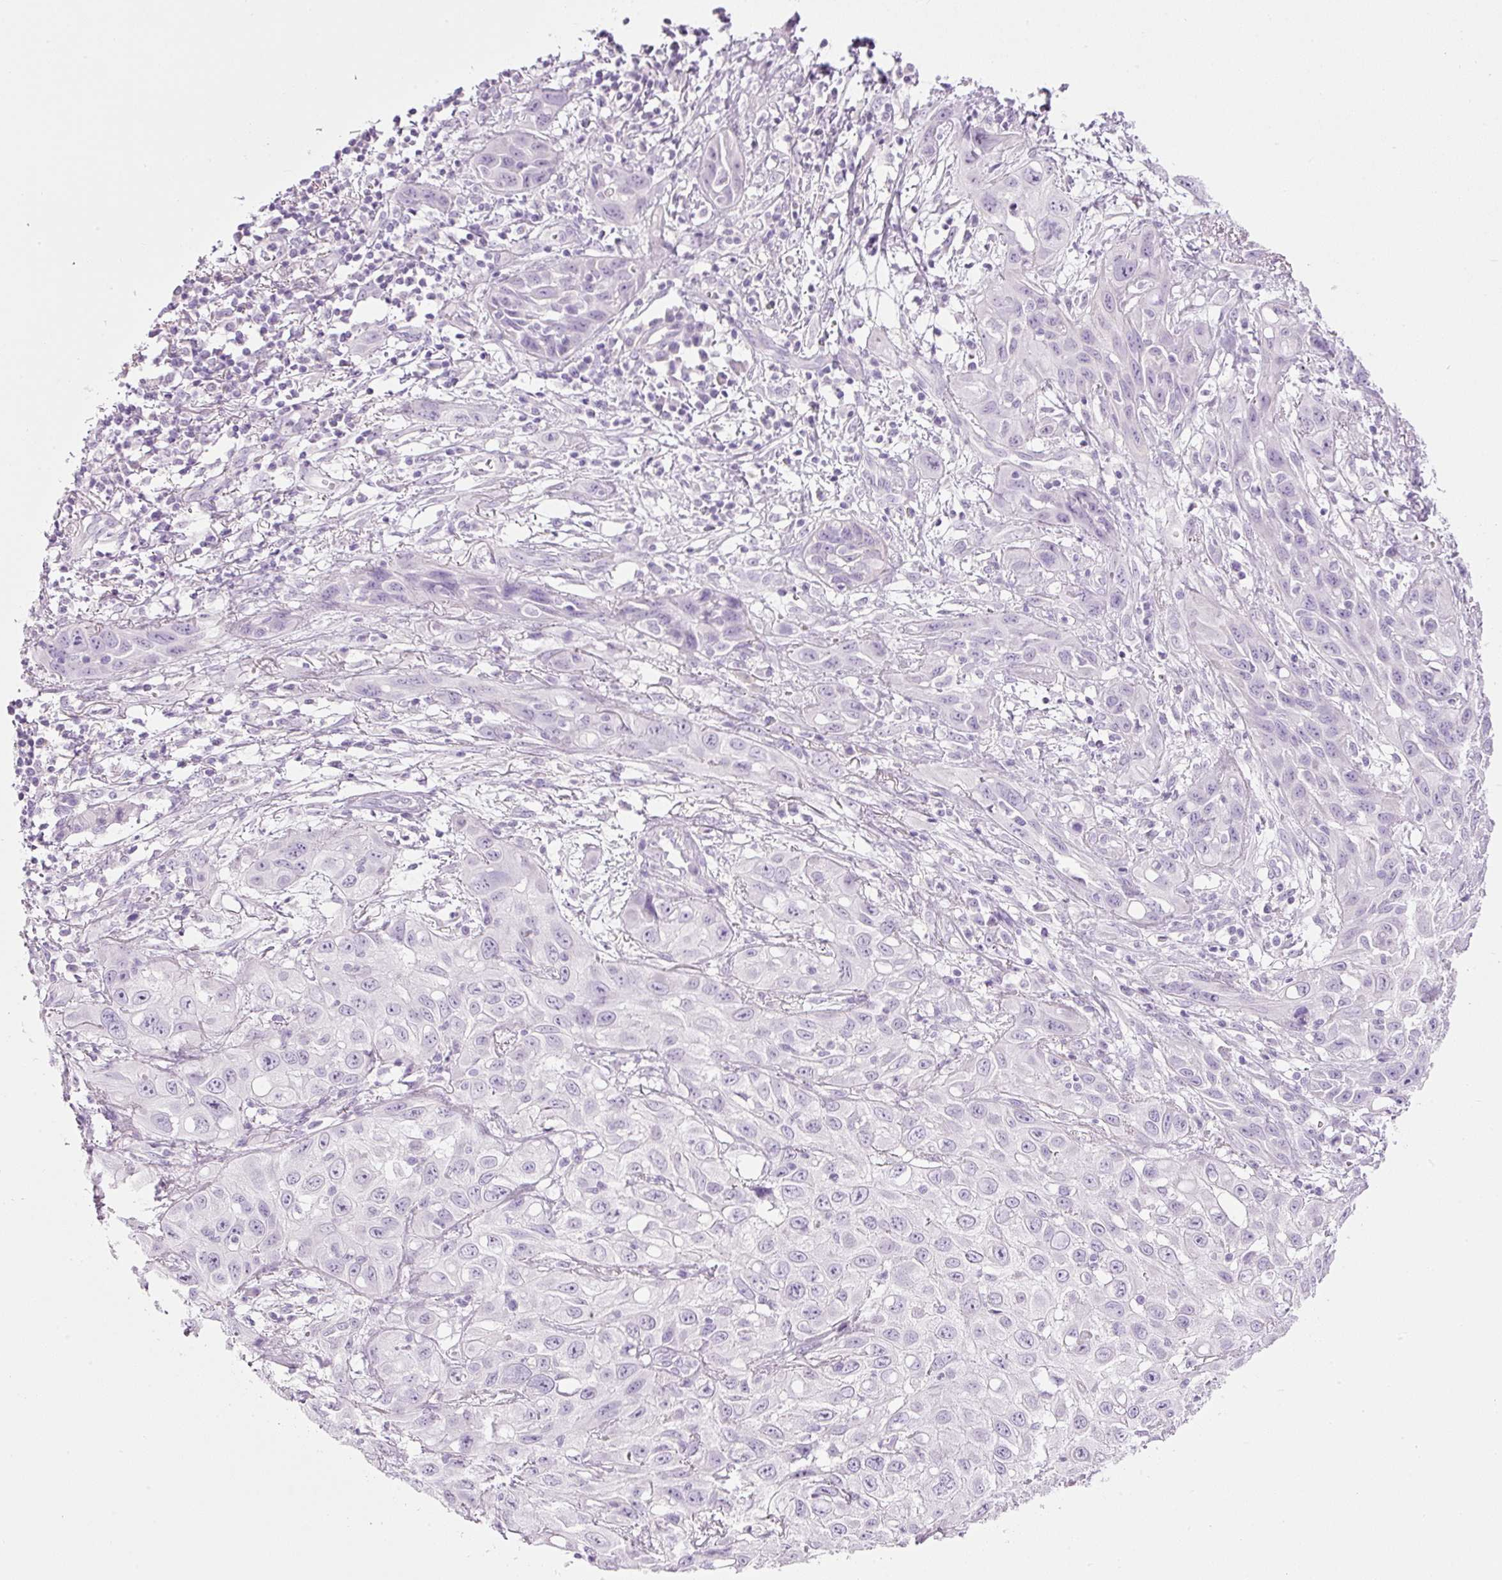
{"staining": {"intensity": "negative", "quantity": "none", "location": "none"}, "tissue": "skin cancer", "cell_type": "Tumor cells", "image_type": "cancer", "snomed": [{"axis": "morphology", "description": "Squamous cell carcinoma, NOS"}, {"axis": "topography", "description": "Skin"}, {"axis": "topography", "description": "Vulva"}], "caption": "DAB (3,3'-diaminobenzidine) immunohistochemical staining of skin squamous cell carcinoma shows no significant positivity in tumor cells.", "gene": "CARD16", "patient": {"sex": "female", "age": 71}}